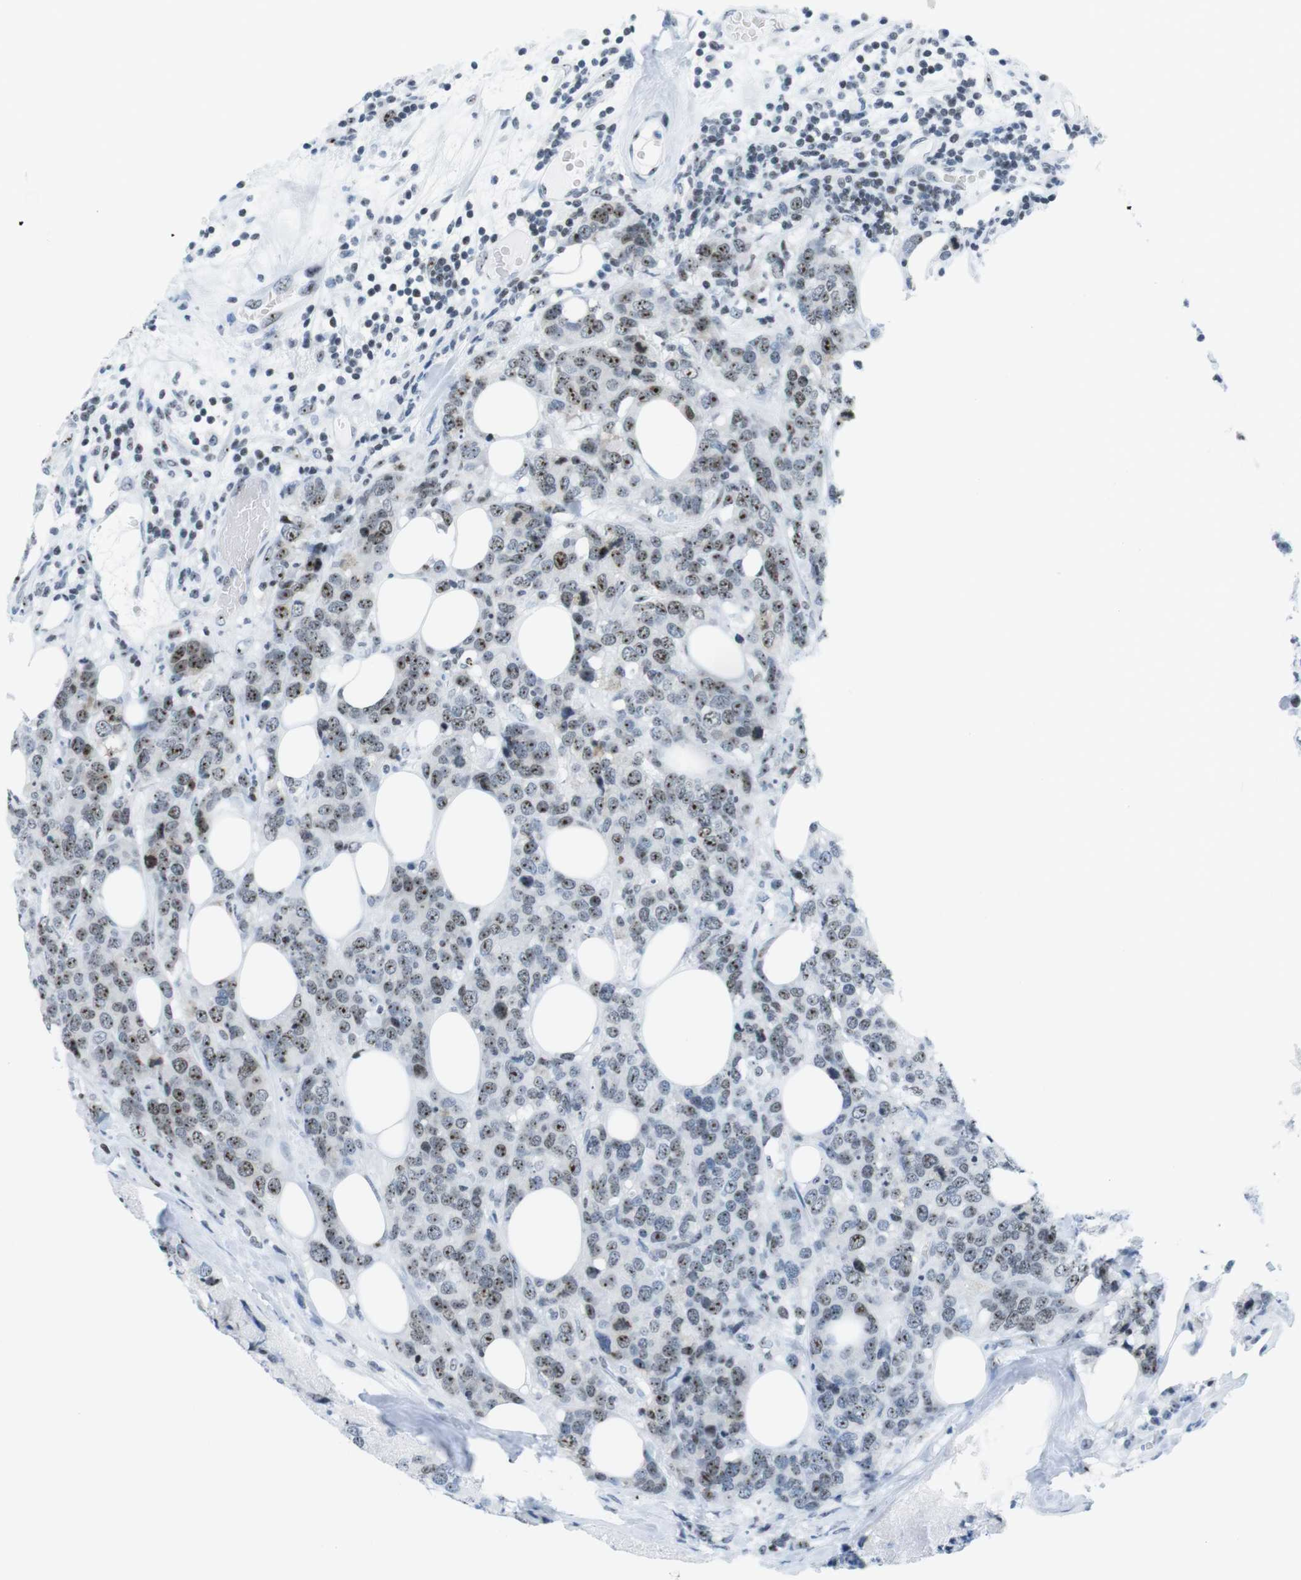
{"staining": {"intensity": "moderate", "quantity": ">75%", "location": "nuclear"}, "tissue": "breast cancer", "cell_type": "Tumor cells", "image_type": "cancer", "snomed": [{"axis": "morphology", "description": "Lobular carcinoma"}, {"axis": "topography", "description": "Breast"}], "caption": "Lobular carcinoma (breast) tissue displays moderate nuclear staining in about >75% of tumor cells", "gene": "NIFK", "patient": {"sex": "female", "age": 59}}